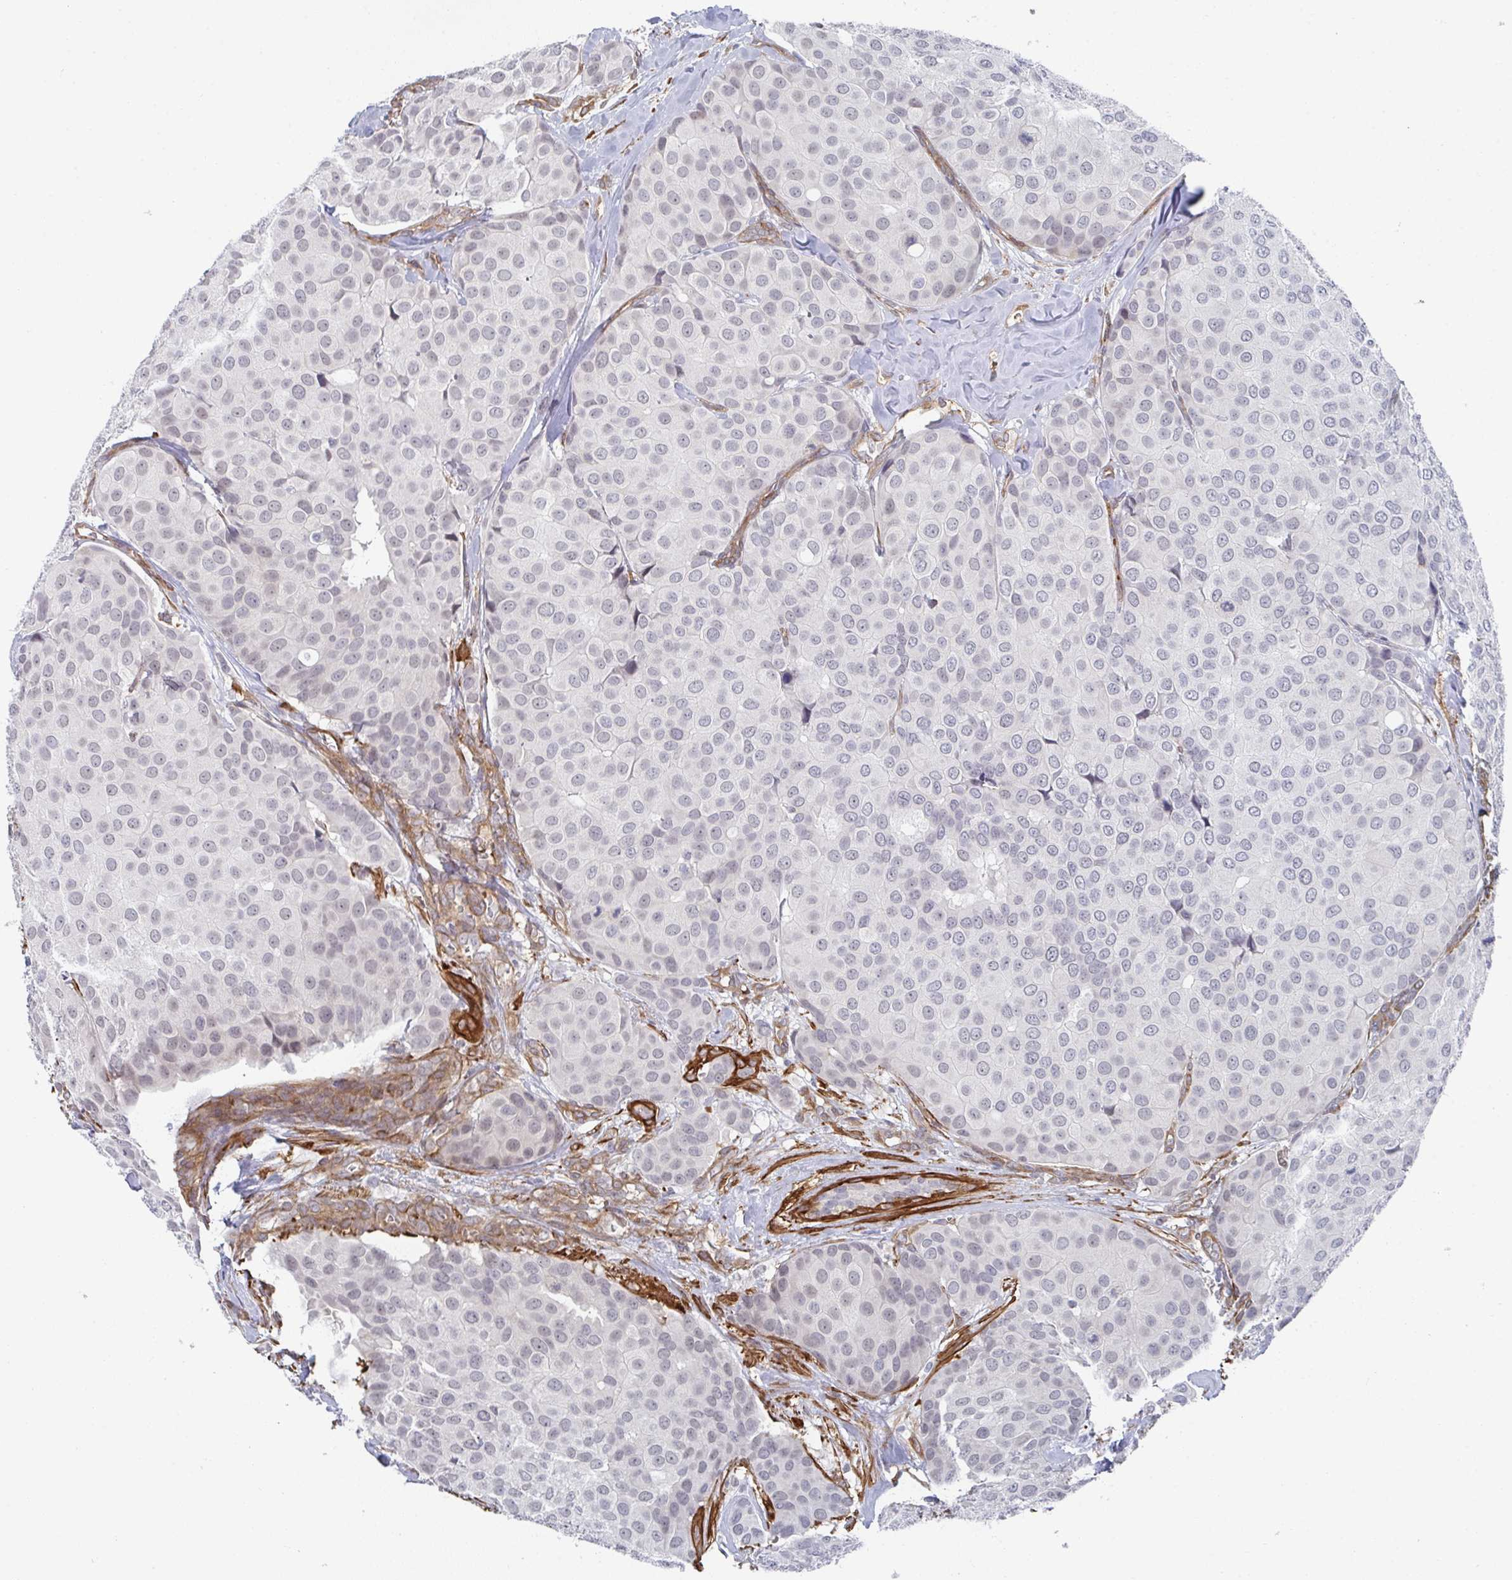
{"staining": {"intensity": "negative", "quantity": "none", "location": "none"}, "tissue": "breast cancer", "cell_type": "Tumor cells", "image_type": "cancer", "snomed": [{"axis": "morphology", "description": "Duct carcinoma"}, {"axis": "topography", "description": "Breast"}], "caption": "Intraductal carcinoma (breast) stained for a protein using IHC reveals no positivity tumor cells.", "gene": "NEURL4", "patient": {"sex": "female", "age": 70}}